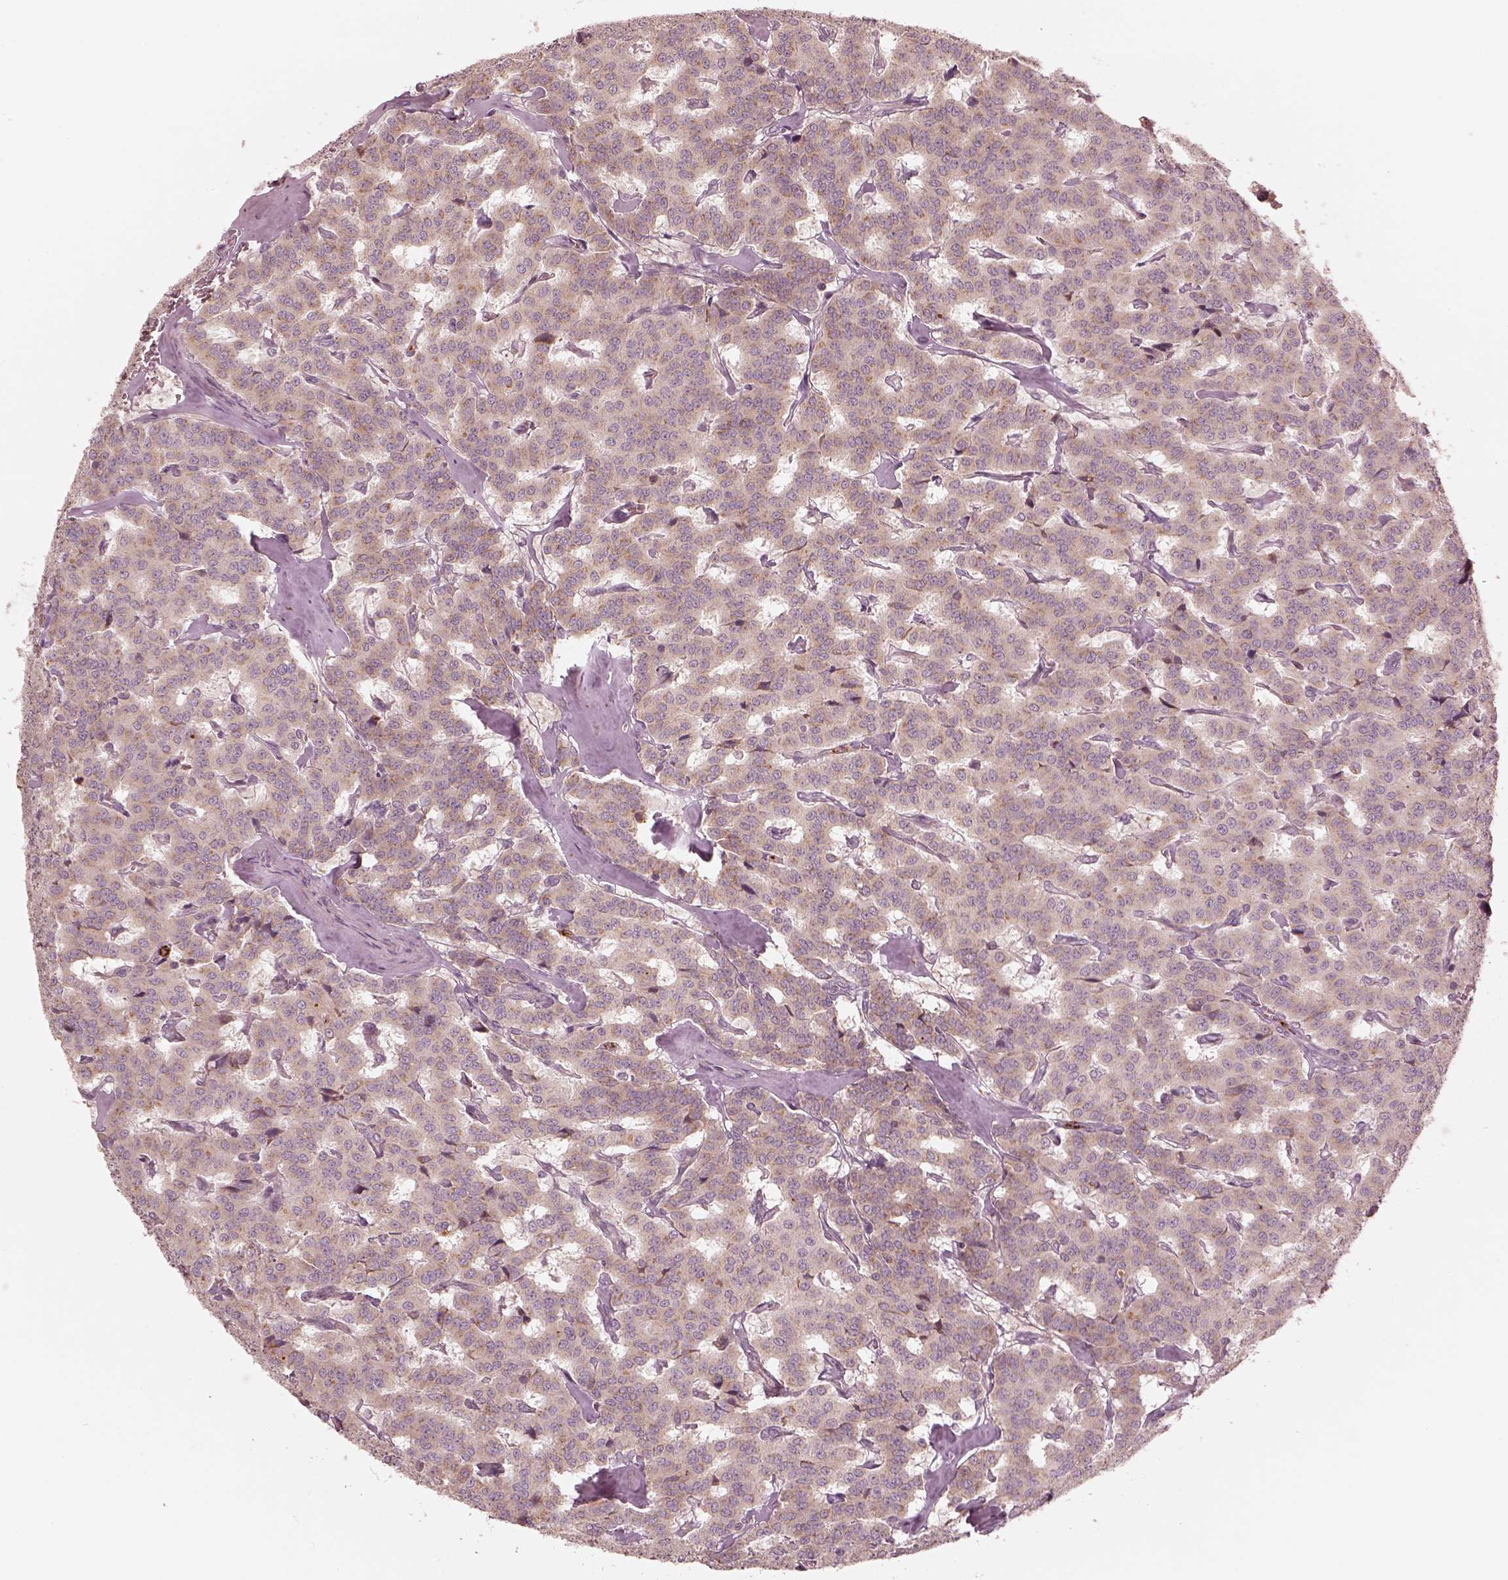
{"staining": {"intensity": "moderate", "quantity": ">75%", "location": "cytoplasmic/membranous"}, "tissue": "carcinoid", "cell_type": "Tumor cells", "image_type": "cancer", "snomed": [{"axis": "morphology", "description": "Carcinoid, malignant, NOS"}, {"axis": "topography", "description": "Lung"}], "caption": "IHC (DAB (3,3'-diaminobenzidine)) staining of carcinoid demonstrates moderate cytoplasmic/membranous protein positivity in approximately >75% of tumor cells. (IHC, brightfield microscopy, high magnification).", "gene": "ABCA7", "patient": {"sex": "female", "age": 46}}